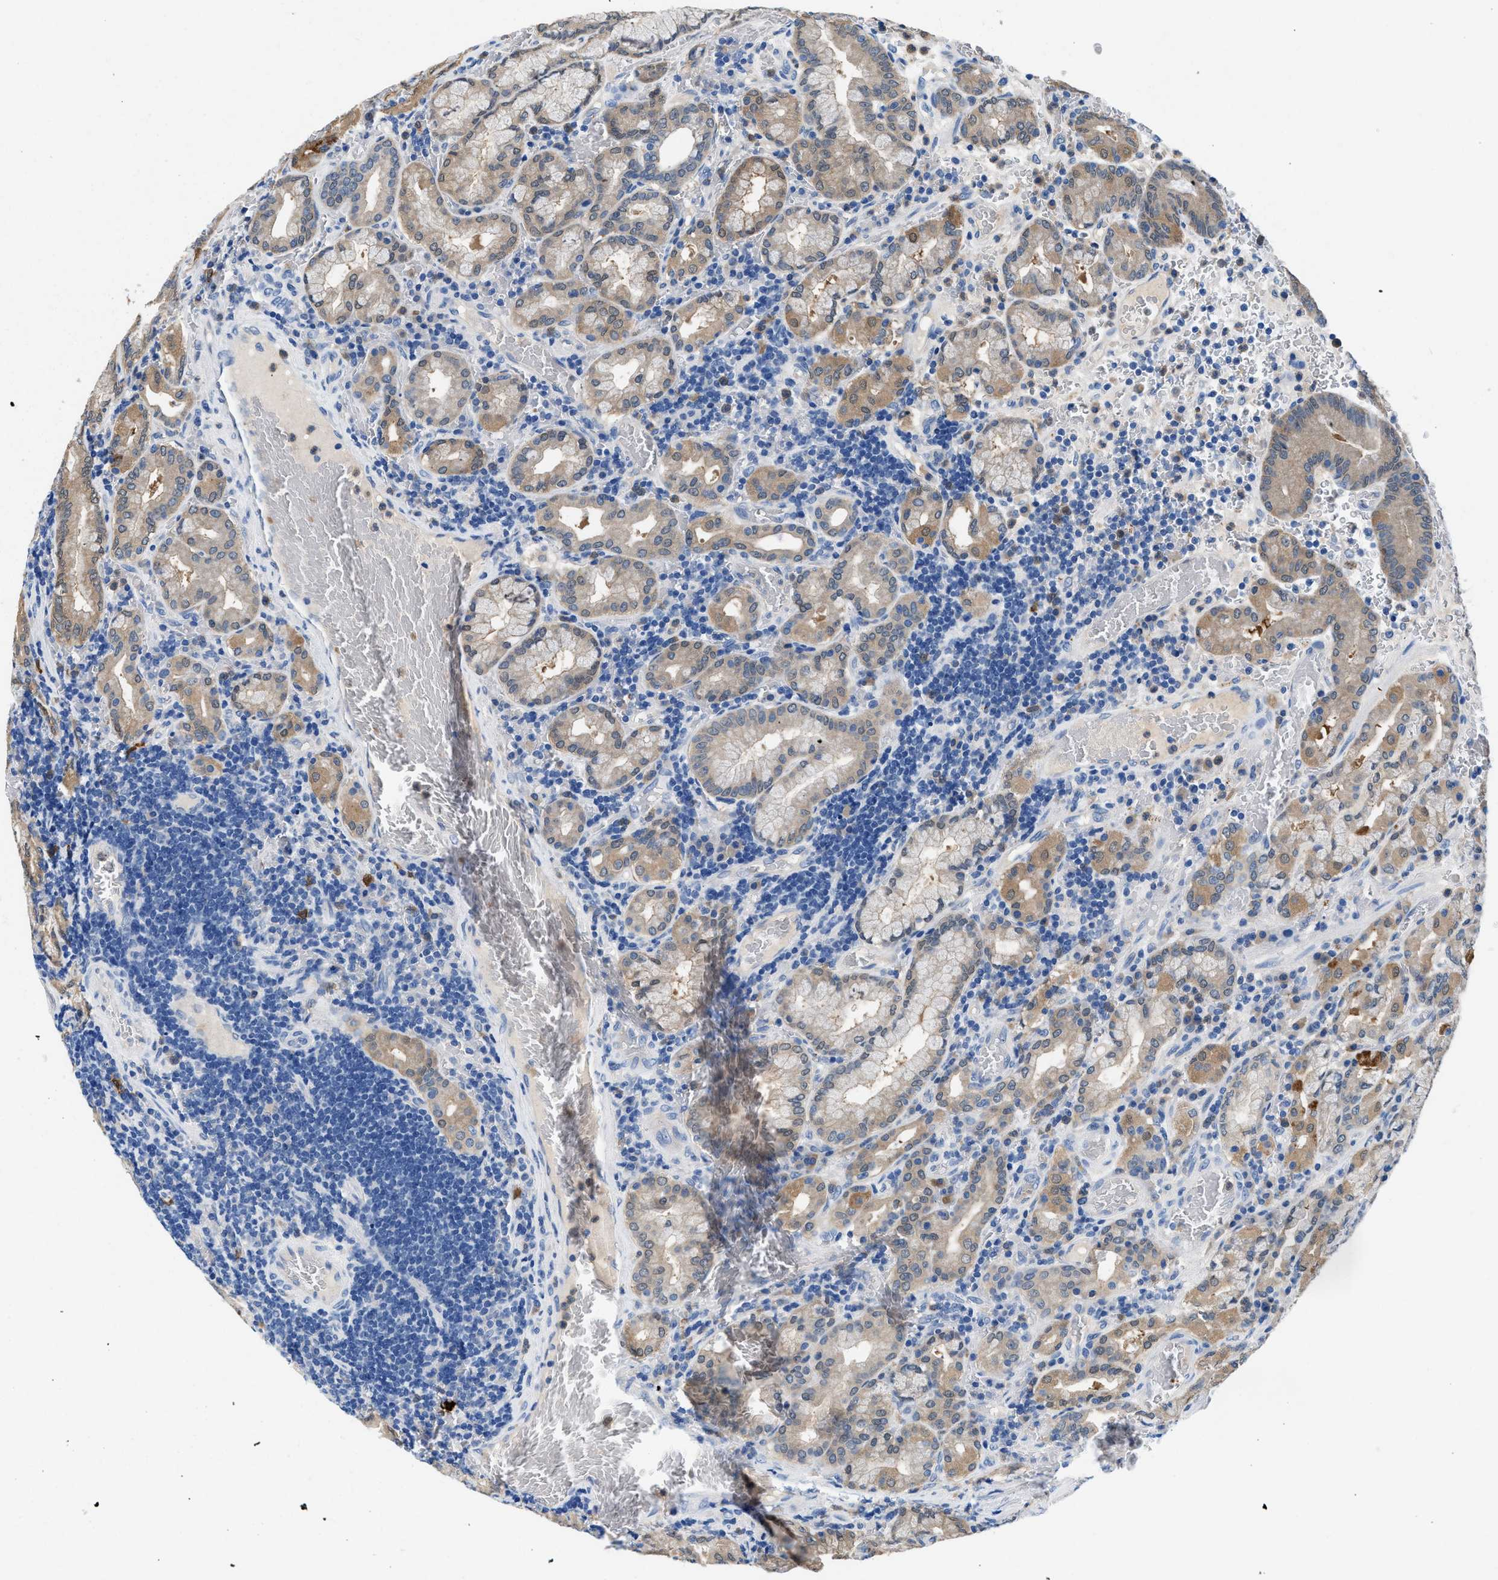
{"staining": {"intensity": "strong", "quantity": "25%-75%", "location": "cytoplasmic/membranous"}, "tissue": "stomach", "cell_type": "Glandular cells", "image_type": "normal", "snomed": [{"axis": "morphology", "description": "Normal tissue, NOS"}, {"axis": "morphology", "description": "Carcinoid, malignant, NOS"}, {"axis": "topography", "description": "Stomach, upper"}], "caption": "IHC photomicrograph of benign stomach: human stomach stained using IHC exhibits high levels of strong protein expression localized specifically in the cytoplasmic/membranous of glandular cells, appearing as a cytoplasmic/membranous brown color.", "gene": "FADS6", "patient": {"sex": "male", "age": 39}}